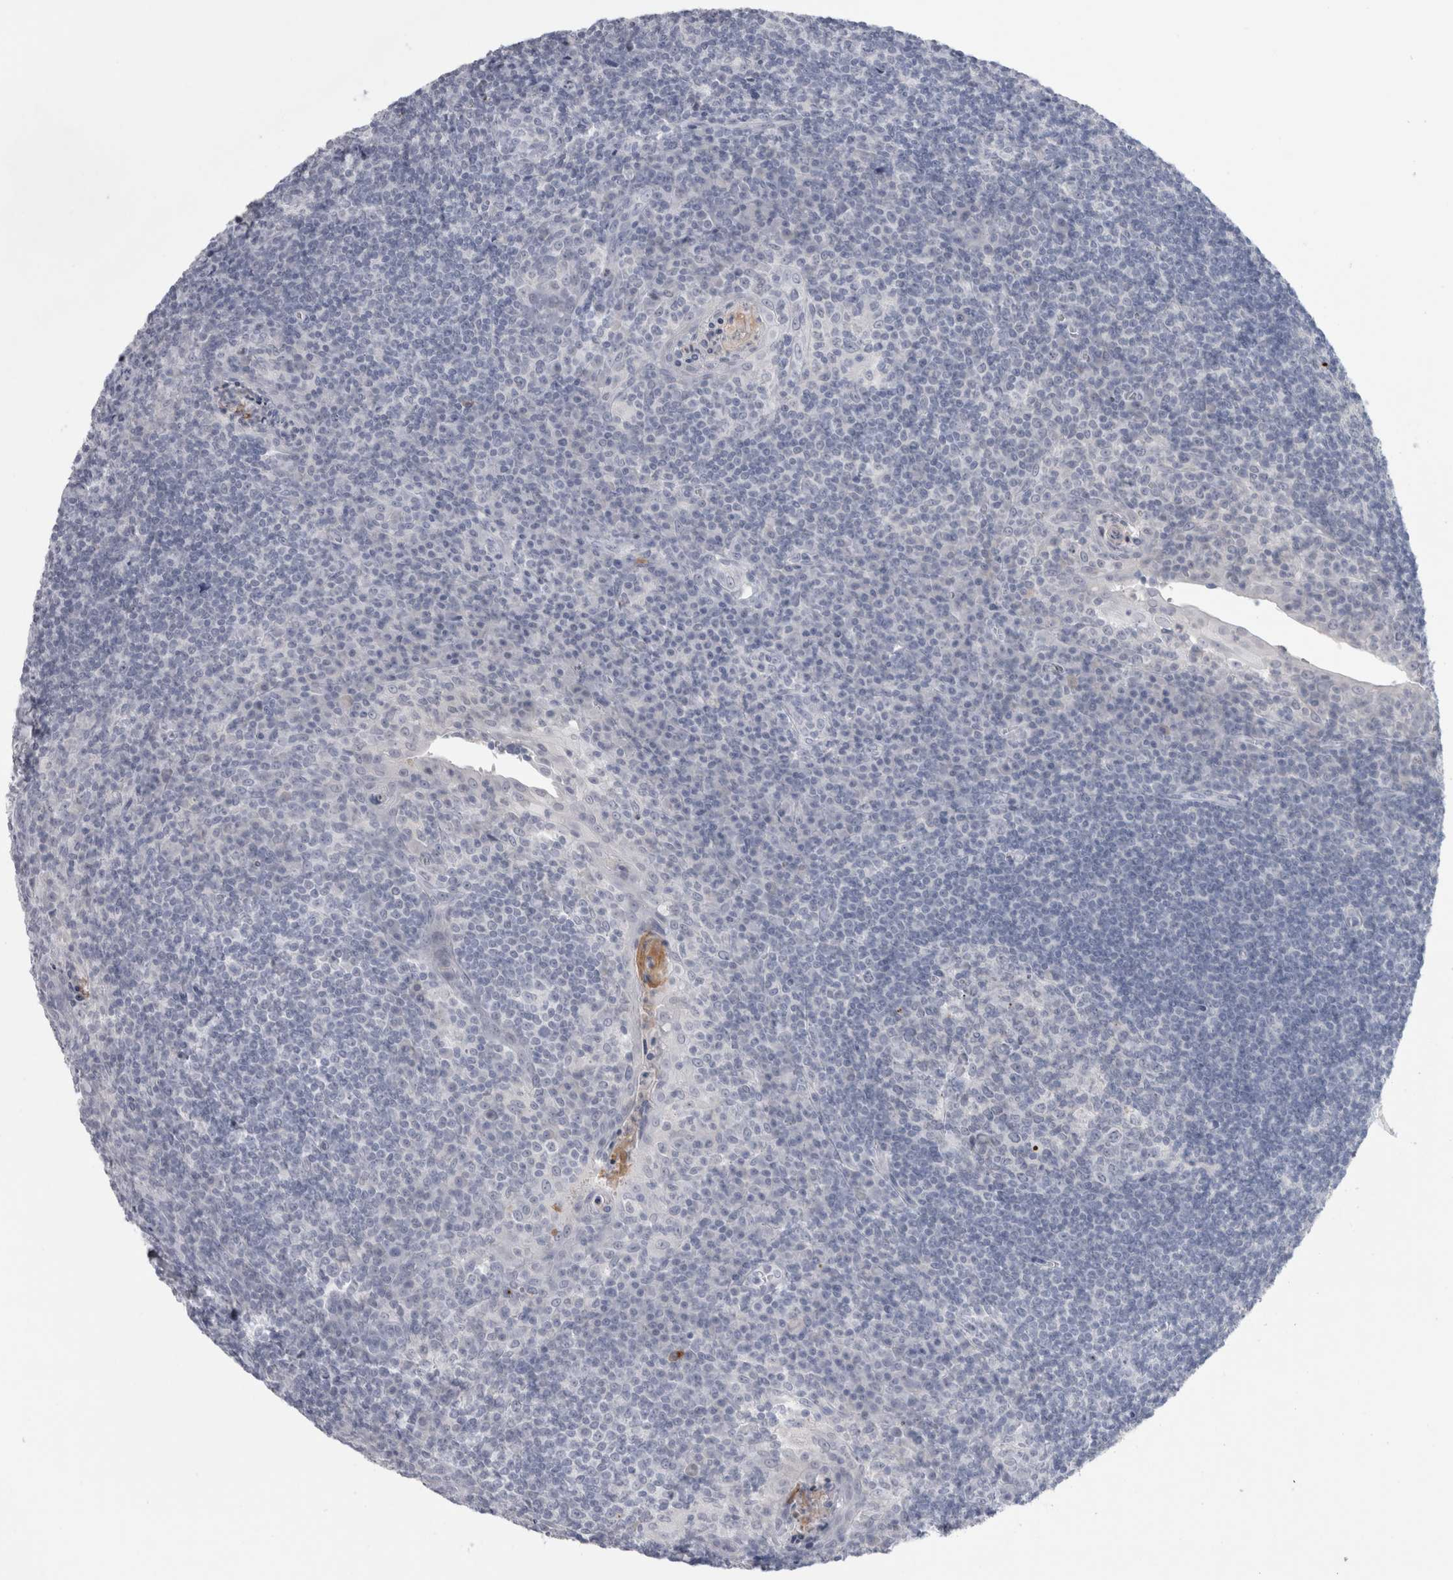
{"staining": {"intensity": "negative", "quantity": "none", "location": "none"}, "tissue": "tonsil", "cell_type": "Germinal center cells", "image_type": "normal", "snomed": [{"axis": "morphology", "description": "Normal tissue, NOS"}, {"axis": "topography", "description": "Tonsil"}], "caption": "DAB (3,3'-diaminobenzidine) immunohistochemical staining of benign human tonsil shows no significant staining in germinal center cells. The staining is performed using DAB brown chromogen with nuclei counter-stained in using hematoxylin.", "gene": "ADAM2", "patient": {"sex": "male", "age": 37}}